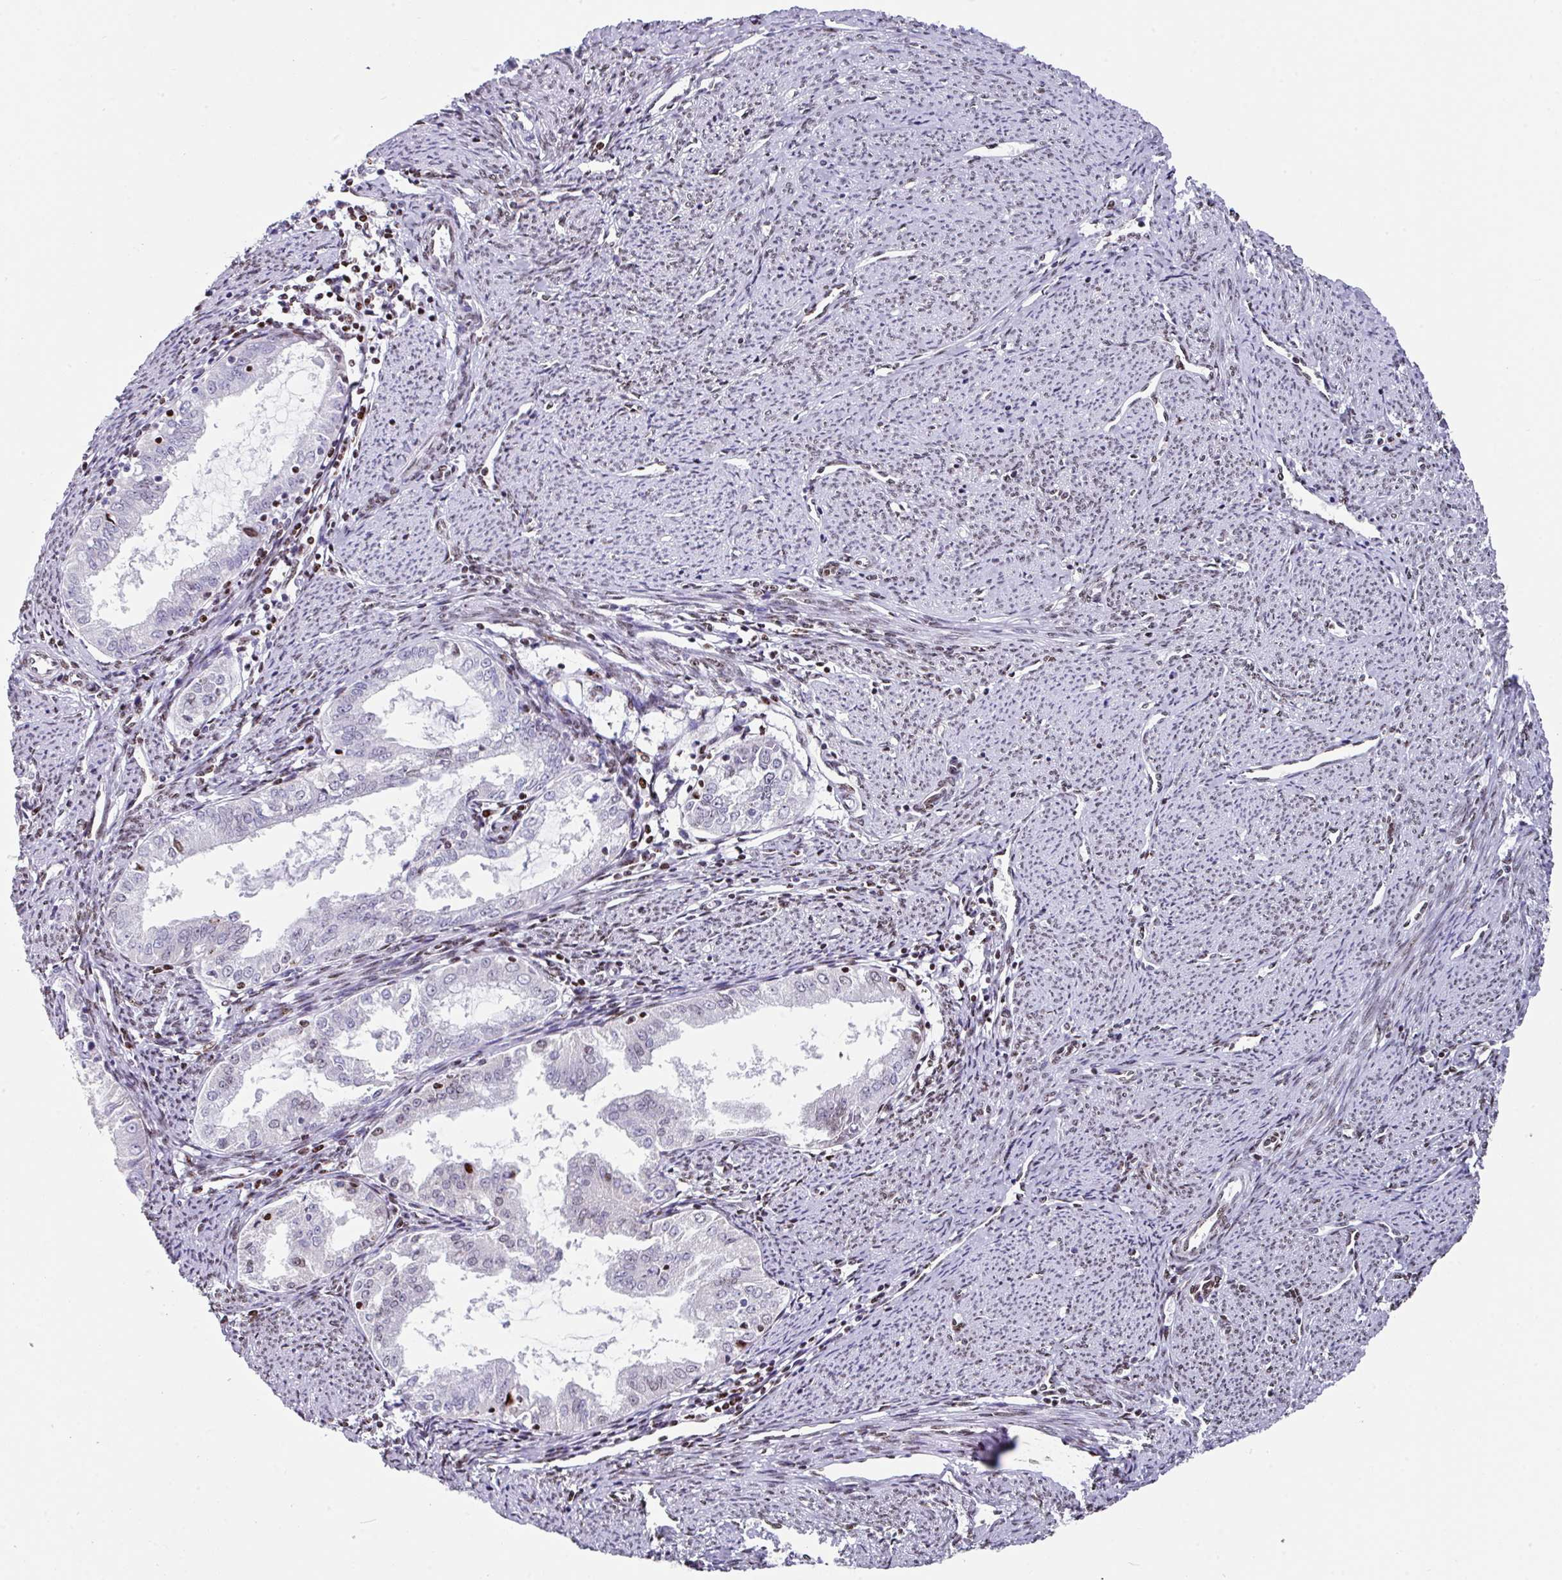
{"staining": {"intensity": "weak", "quantity": "<25%", "location": "nuclear"}, "tissue": "endometrial cancer", "cell_type": "Tumor cells", "image_type": "cancer", "snomed": [{"axis": "morphology", "description": "Adenocarcinoma, NOS"}, {"axis": "topography", "description": "Endometrium"}], "caption": "Tumor cells show no significant positivity in endometrial adenocarcinoma.", "gene": "TCF3", "patient": {"sex": "female", "age": 70}}